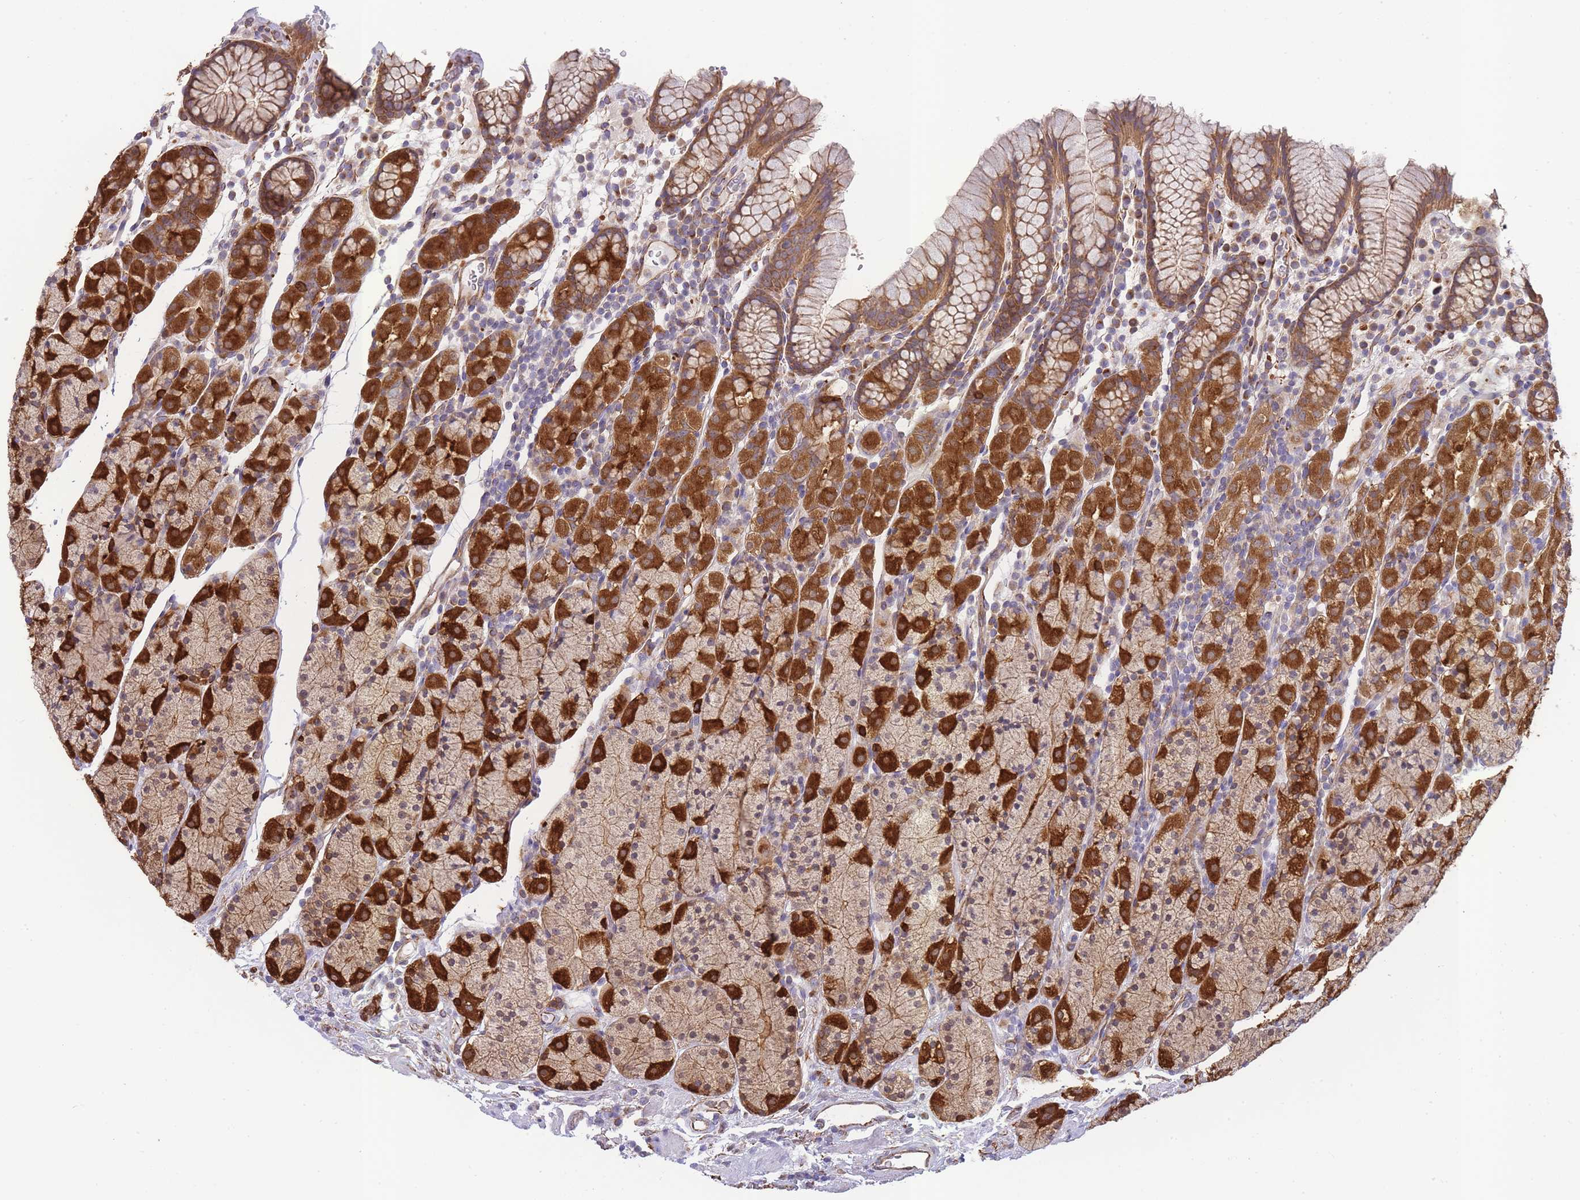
{"staining": {"intensity": "strong", "quantity": ">75%", "location": "cytoplasmic/membranous"}, "tissue": "stomach", "cell_type": "Glandular cells", "image_type": "normal", "snomed": [{"axis": "morphology", "description": "Normal tissue, NOS"}, {"axis": "topography", "description": "Stomach, upper"}, {"axis": "topography", "description": "Stomach"}], "caption": "About >75% of glandular cells in normal stomach show strong cytoplasmic/membranous protein expression as visualized by brown immunohistochemical staining.", "gene": "ECPAS", "patient": {"sex": "male", "age": 62}}